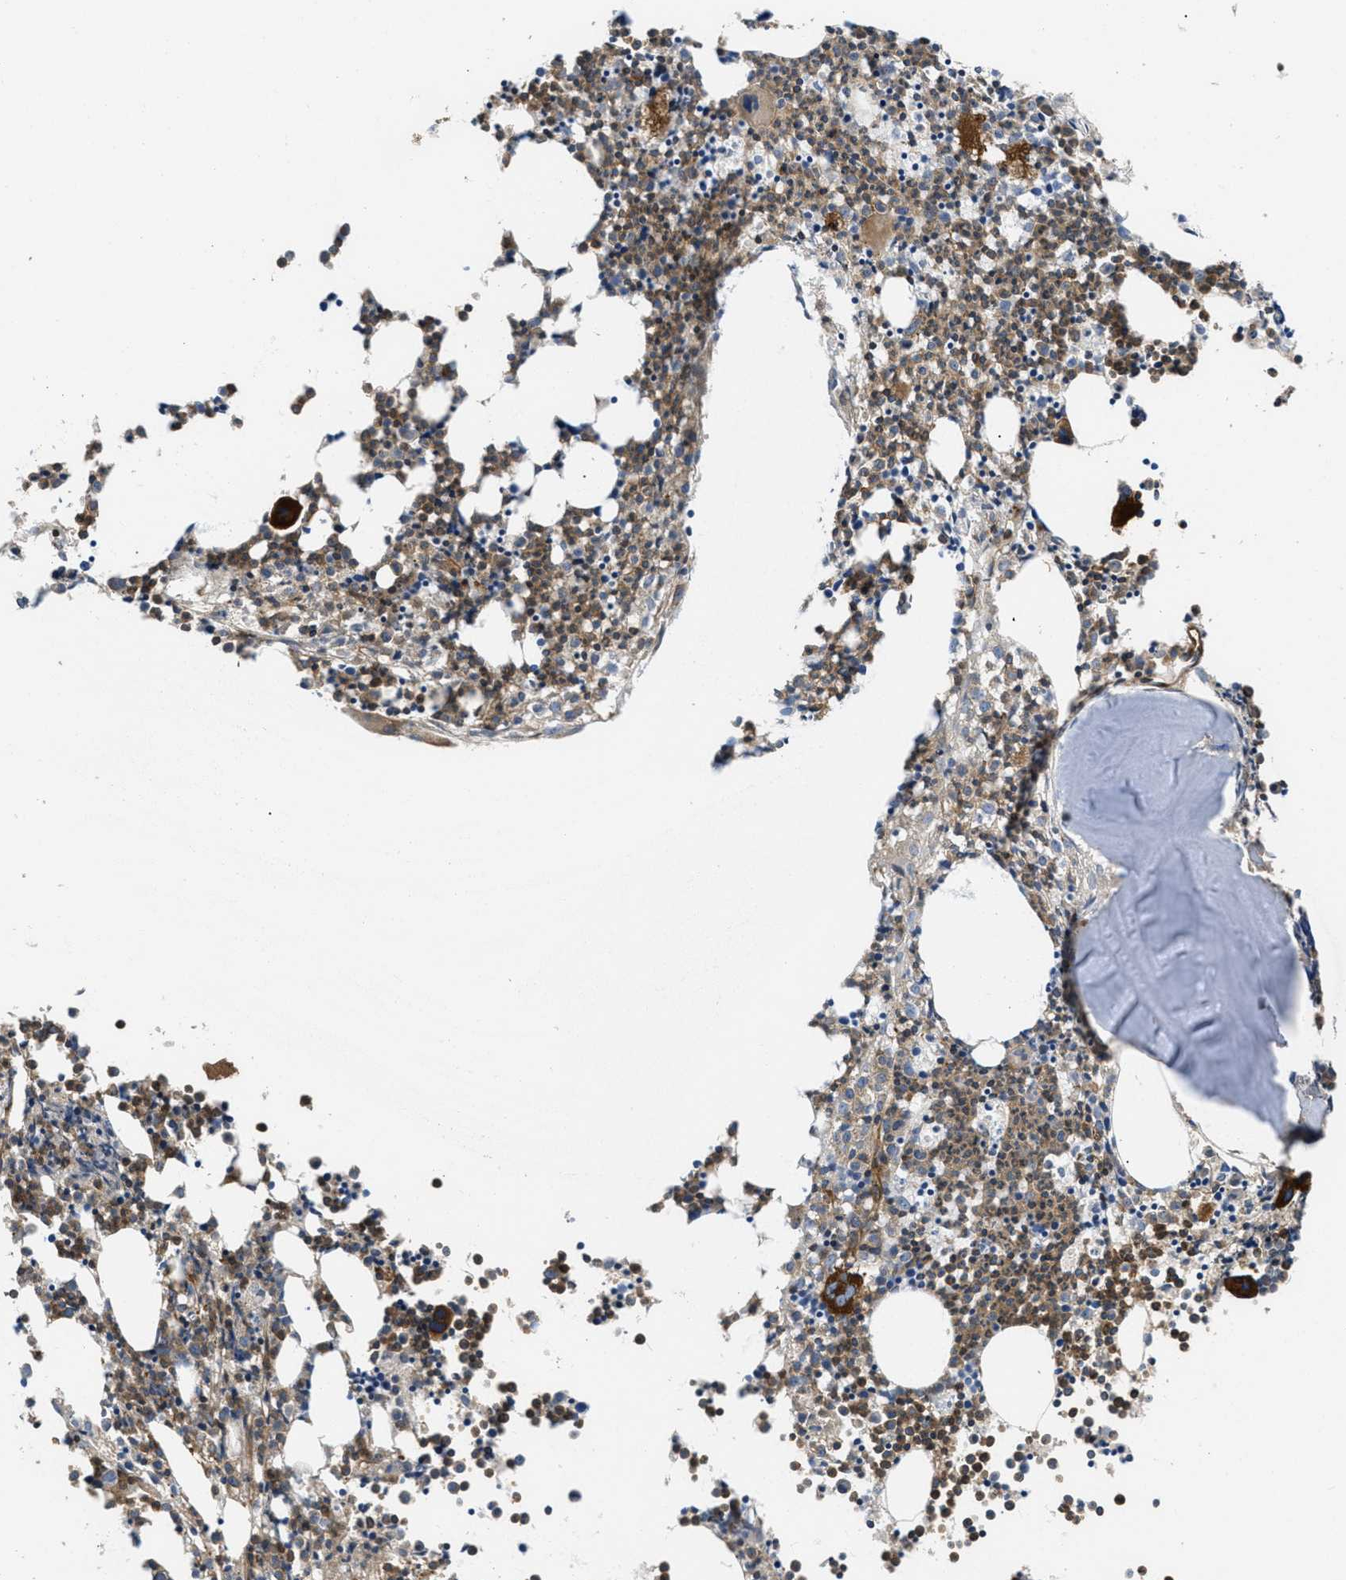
{"staining": {"intensity": "moderate", "quantity": "25%-75%", "location": "cytoplasmic/membranous"}, "tissue": "bone marrow", "cell_type": "Hematopoietic cells", "image_type": "normal", "snomed": [{"axis": "morphology", "description": "Normal tissue, NOS"}, {"axis": "morphology", "description": "Inflammation, NOS"}, {"axis": "topography", "description": "Bone marrow"}], "caption": "Protein staining shows moderate cytoplasmic/membranous staining in approximately 25%-75% of hematopoietic cells in benign bone marrow.", "gene": "ATP2A3", "patient": {"sex": "female", "age": 53}}